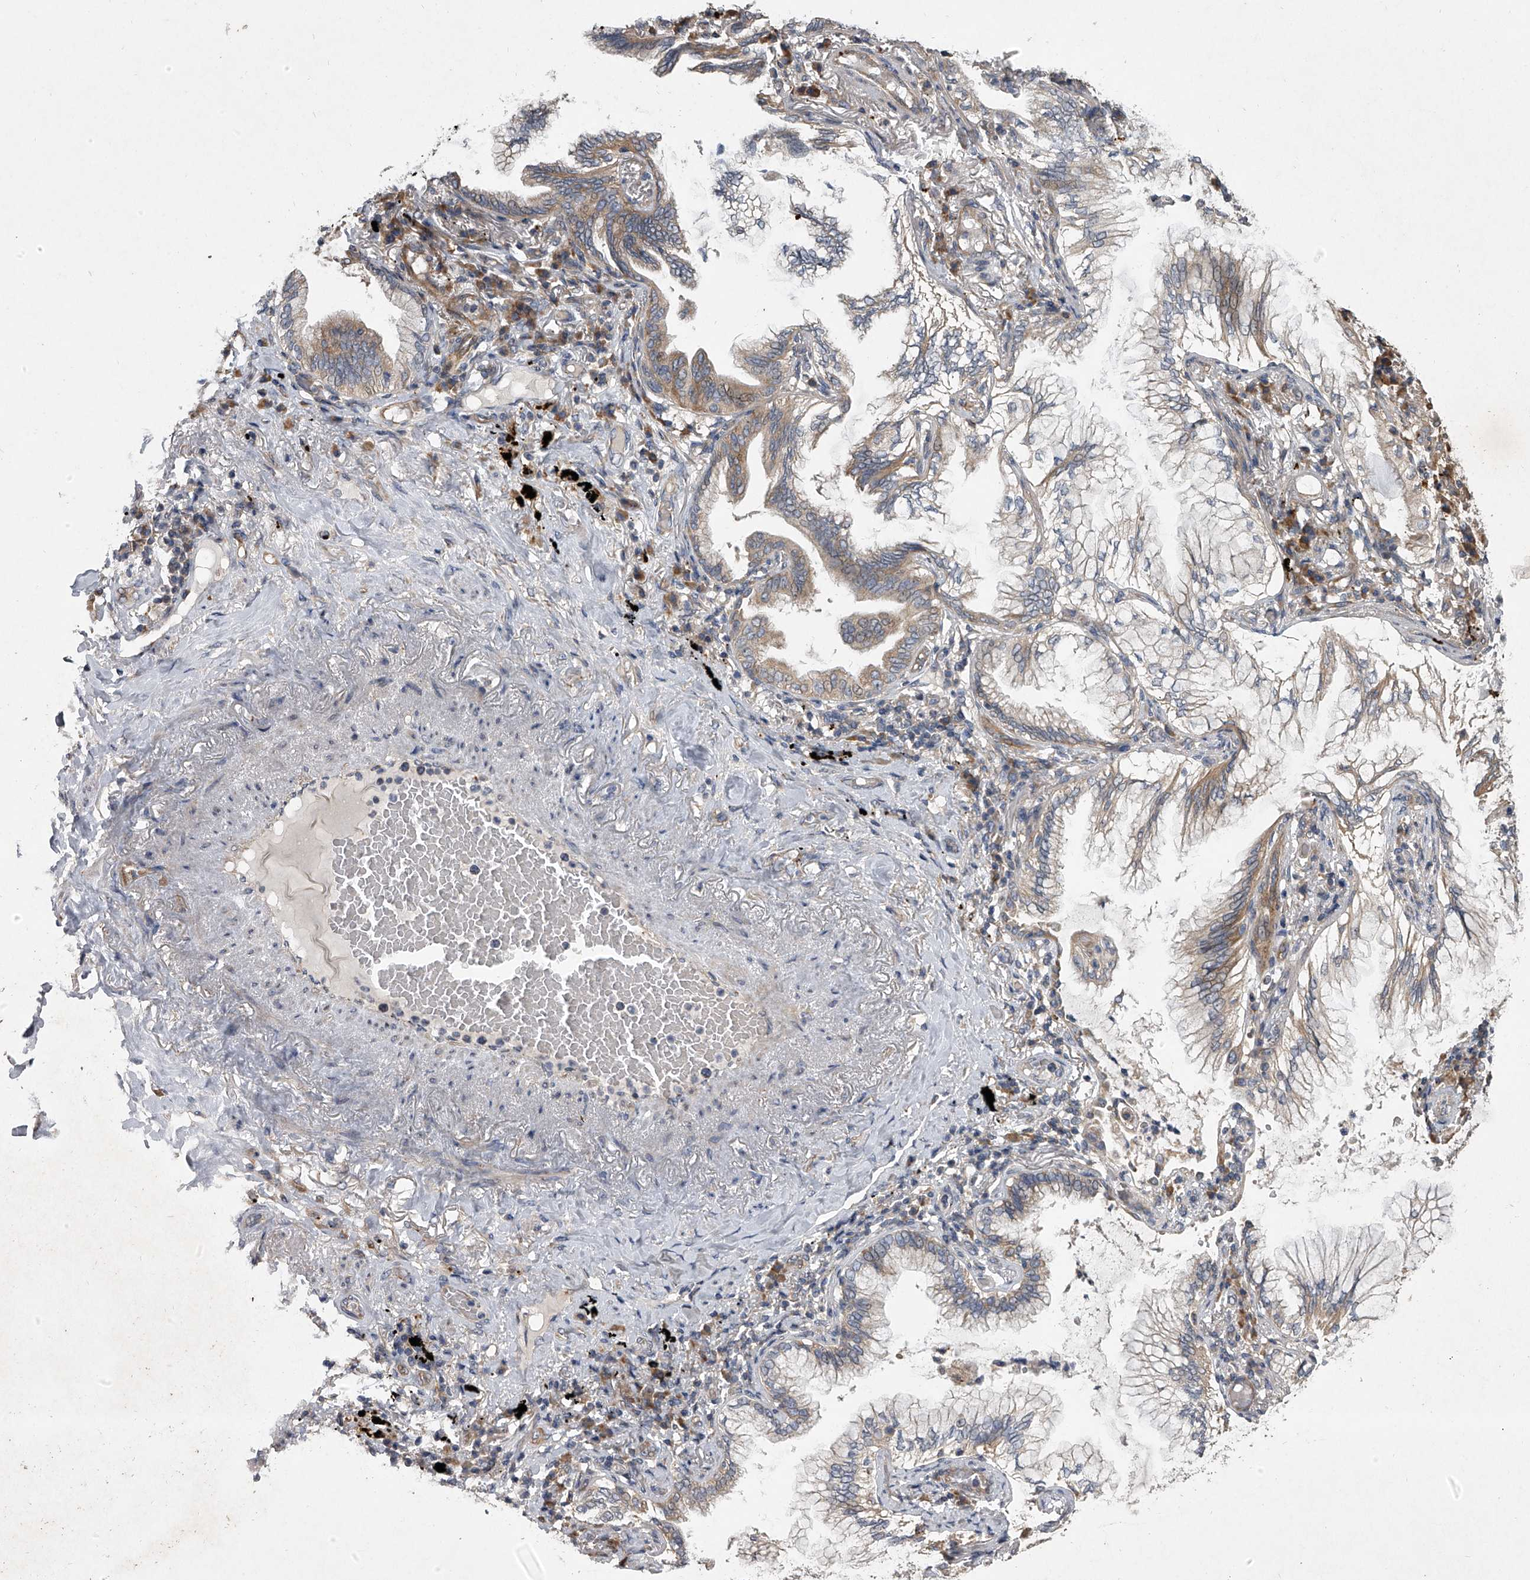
{"staining": {"intensity": "moderate", "quantity": "25%-75%", "location": "cytoplasmic/membranous"}, "tissue": "lung cancer", "cell_type": "Tumor cells", "image_type": "cancer", "snomed": [{"axis": "morphology", "description": "Adenocarcinoma, NOS"}, {"axis": "topography", "description": "Lung"}], "caption": "Lung cancer (adenocarcinoma) stained with DAB (3,3'-diaminobenzidine) immunohistochemistry demonstrates medium levels of moderate cytoplasmic/membranous expression in about 25%-75% of tumor cells. The protein is shown in brown color, while the nuclei are stained blue.", "gene": "DOCK9", "patient": {"sex": "female", "age": 70}}